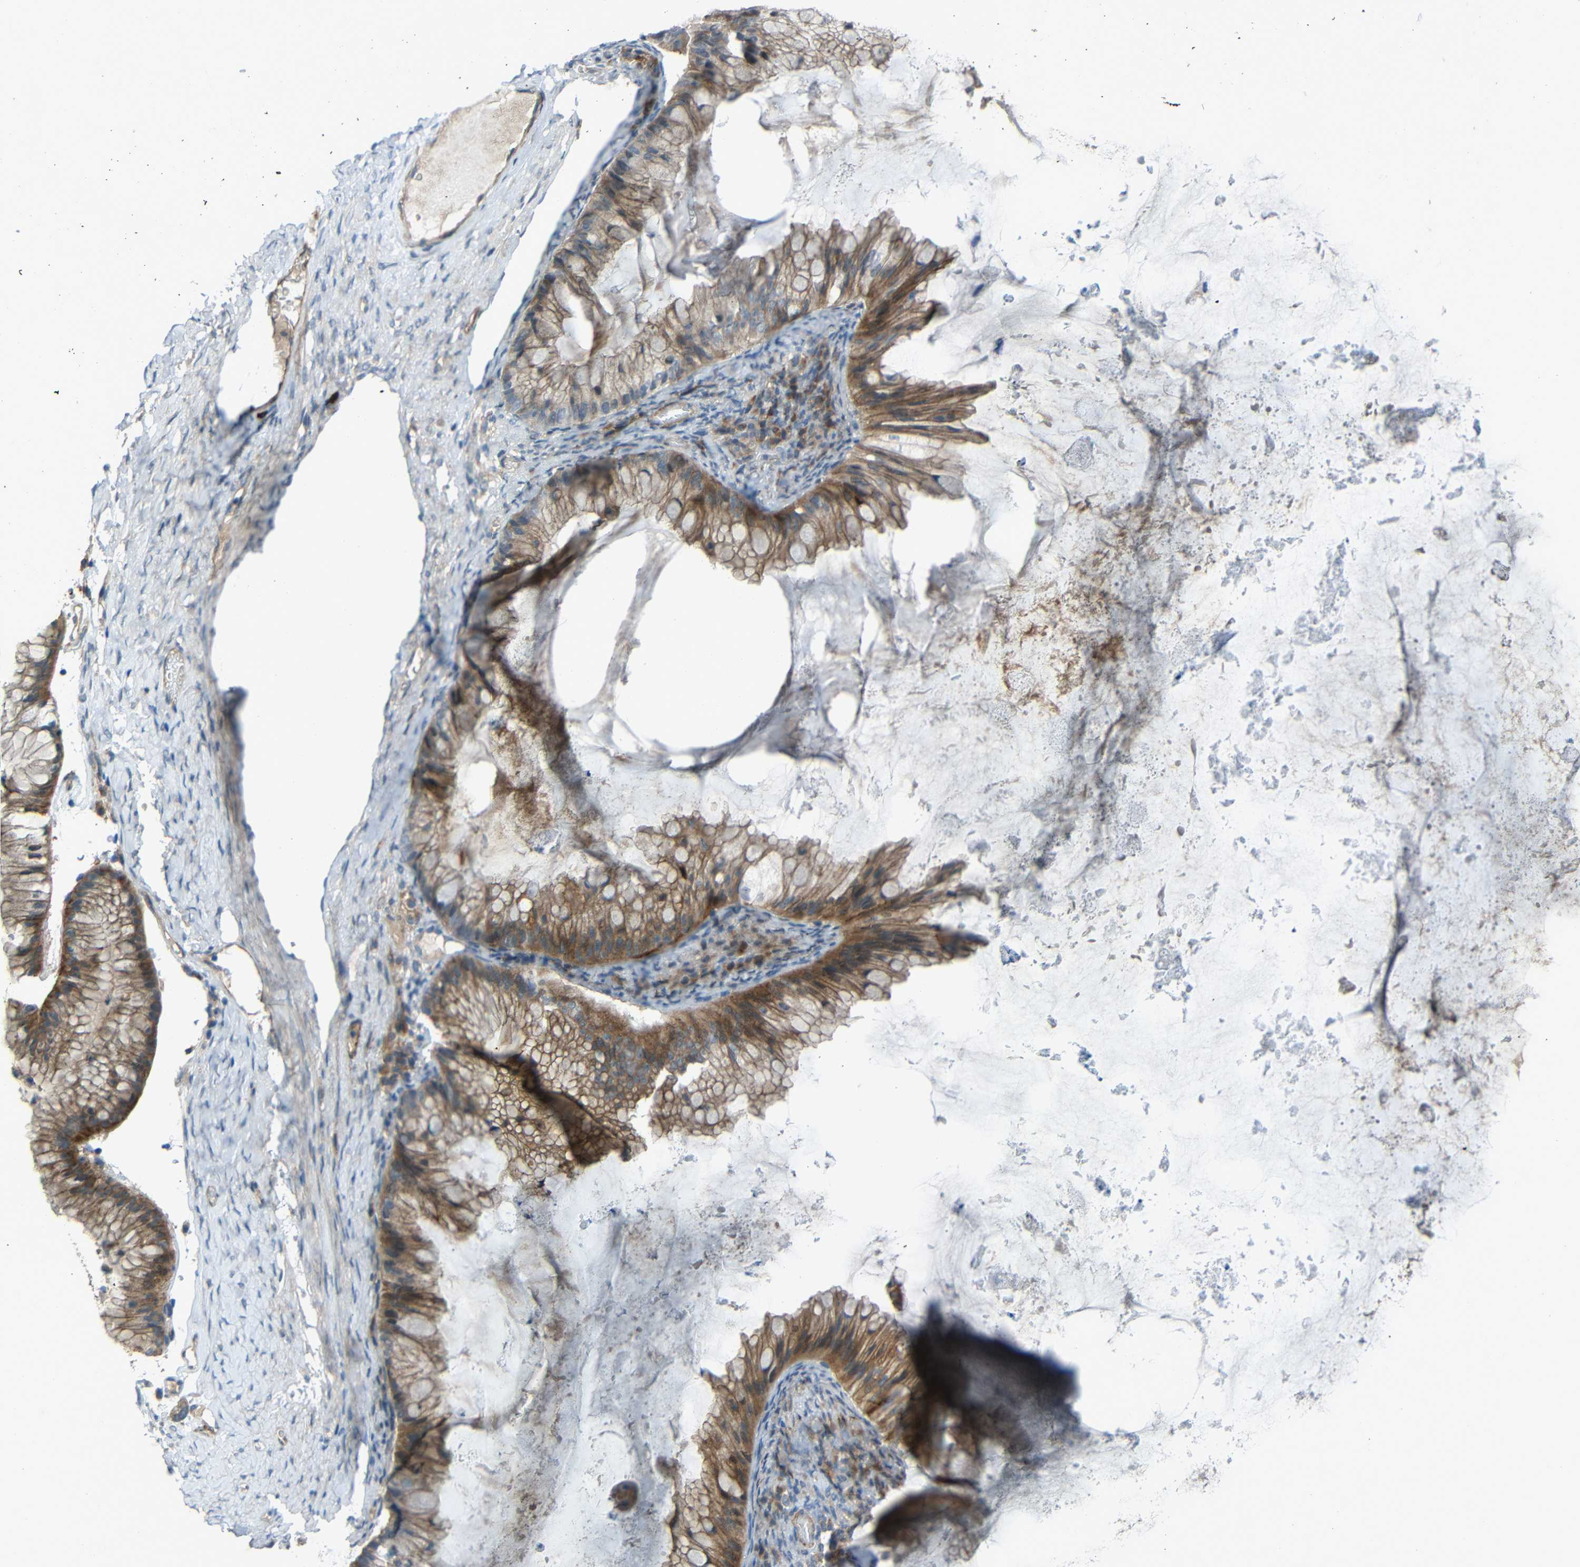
{"staining": {"intensity": "moderate", "quantity": ">75%", "location": "cytoplasmic/membranous"}, "tissue": "ovarian cancer", "cell_type": "Tumor cells", "image_type": "cancer", "snomed": [{"axis": "morphology", "description": "Cystadenocarcinoma, mucinous, NOS"}, {"axis": "topography", "description": "Ovary"}], "caption": "Ovarian cancer stained for a protein demonstrates moderate cytoplasmic/membranous positivity in tumor cells. The protein is shown in brown color, while the nuclei are stained blue.", "gene": "DCLK1", "patient": {"sex": "female", "age": 61}}